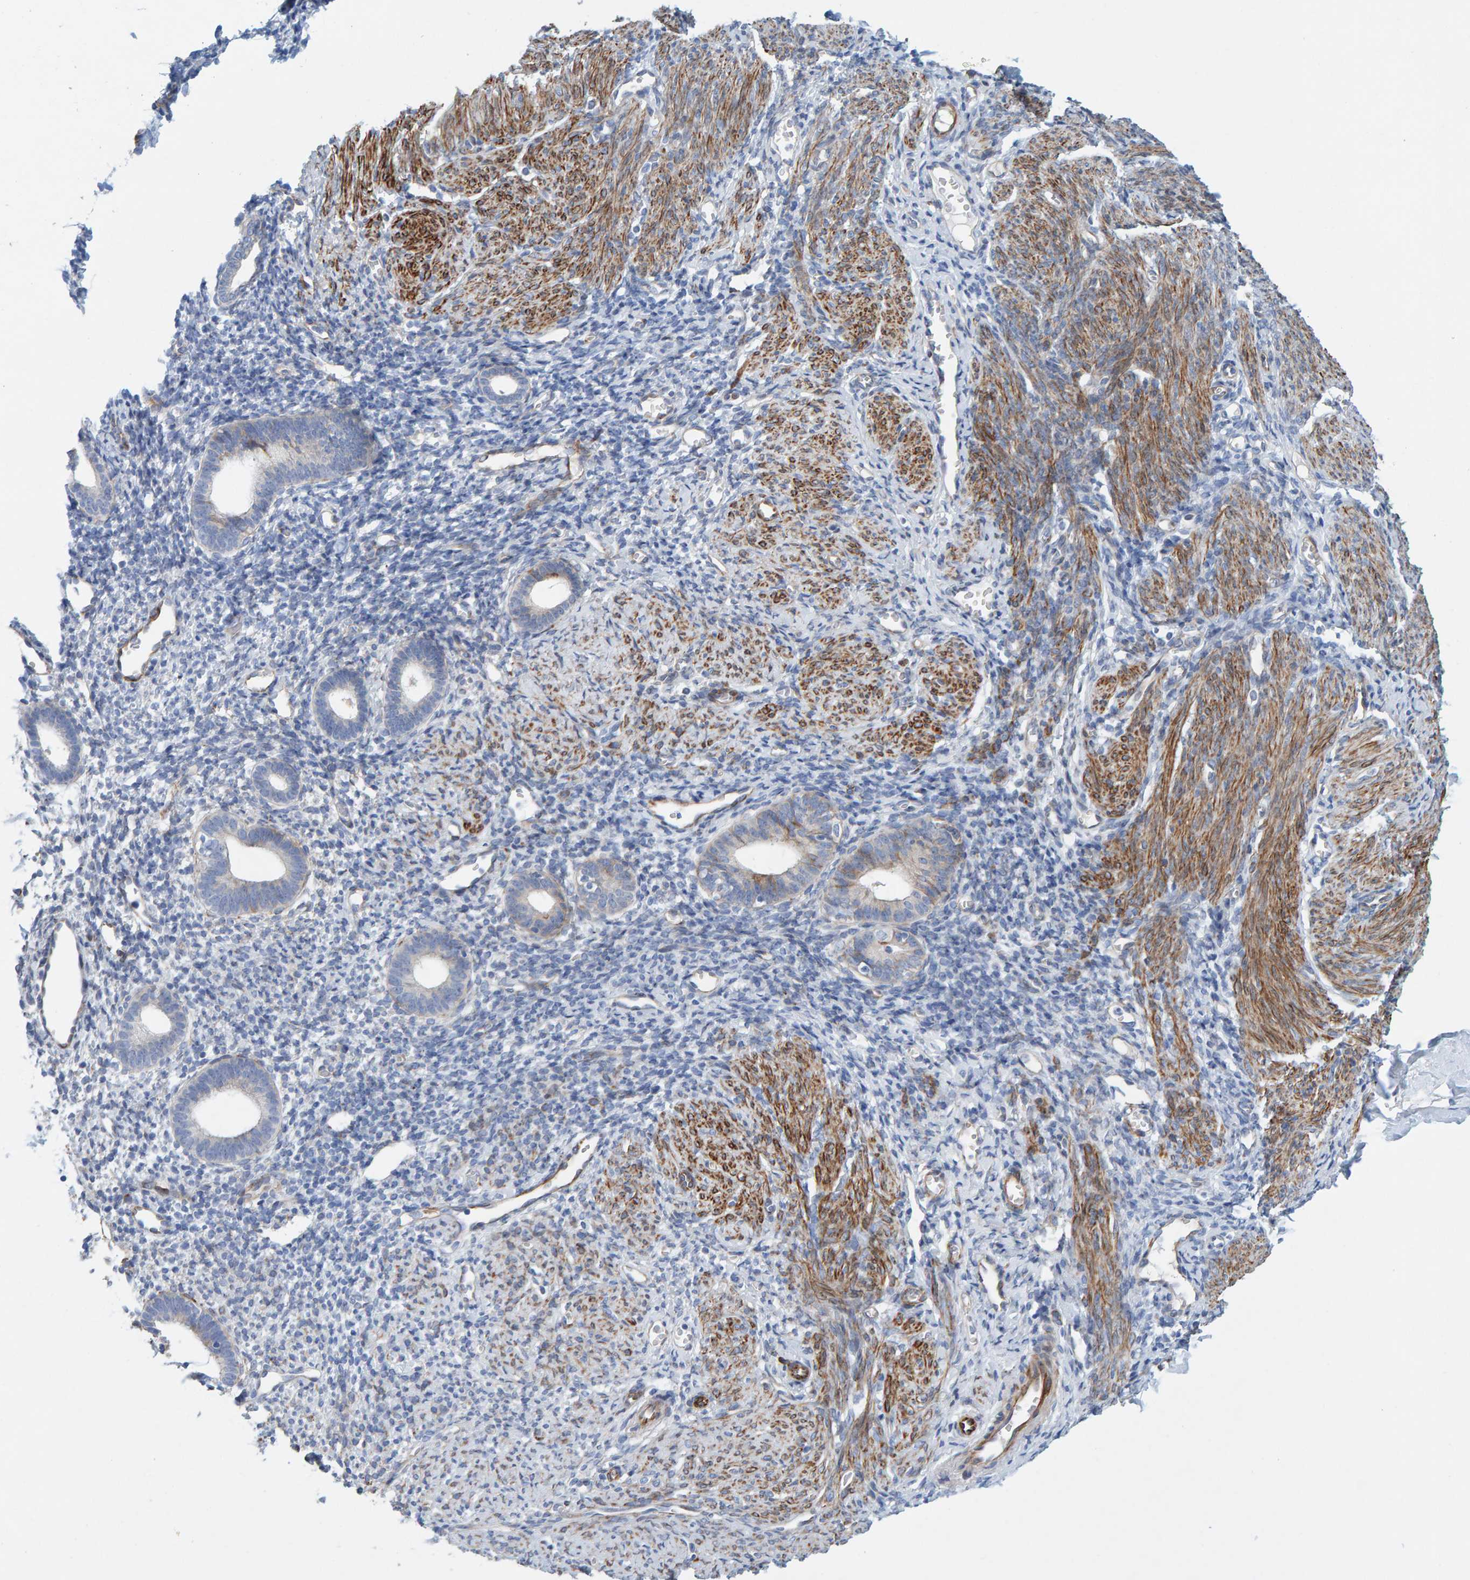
{"staining": {"intensity": "moderate", "quantity": "25%-75%", "location": "cytoplasmic/membranous"}, "tissue": "endometrium", "cell_type": "Cells in endometrial stroma", "image_type": "normal", "snomed": [{"axis": "morphology", "description": "Normal tissue, NOS"}, {"axis": "morphology", "description": "Adenocarcinoma, NOS"}, {"axis": "topography", "description": "Endometrium"}], "caption": "Endometrium stained for a protein displays moderate cytoplasmic/membranous positivity in cells in endometrial stroma. The staining was performed using DAB (3,3'-diaminobenzidine), with brown indicating positive protein expression. Nuclei are stained blue with hematoxylin.", "gene": "MMP16", "patient": {"sex": "female", "age": 57}}